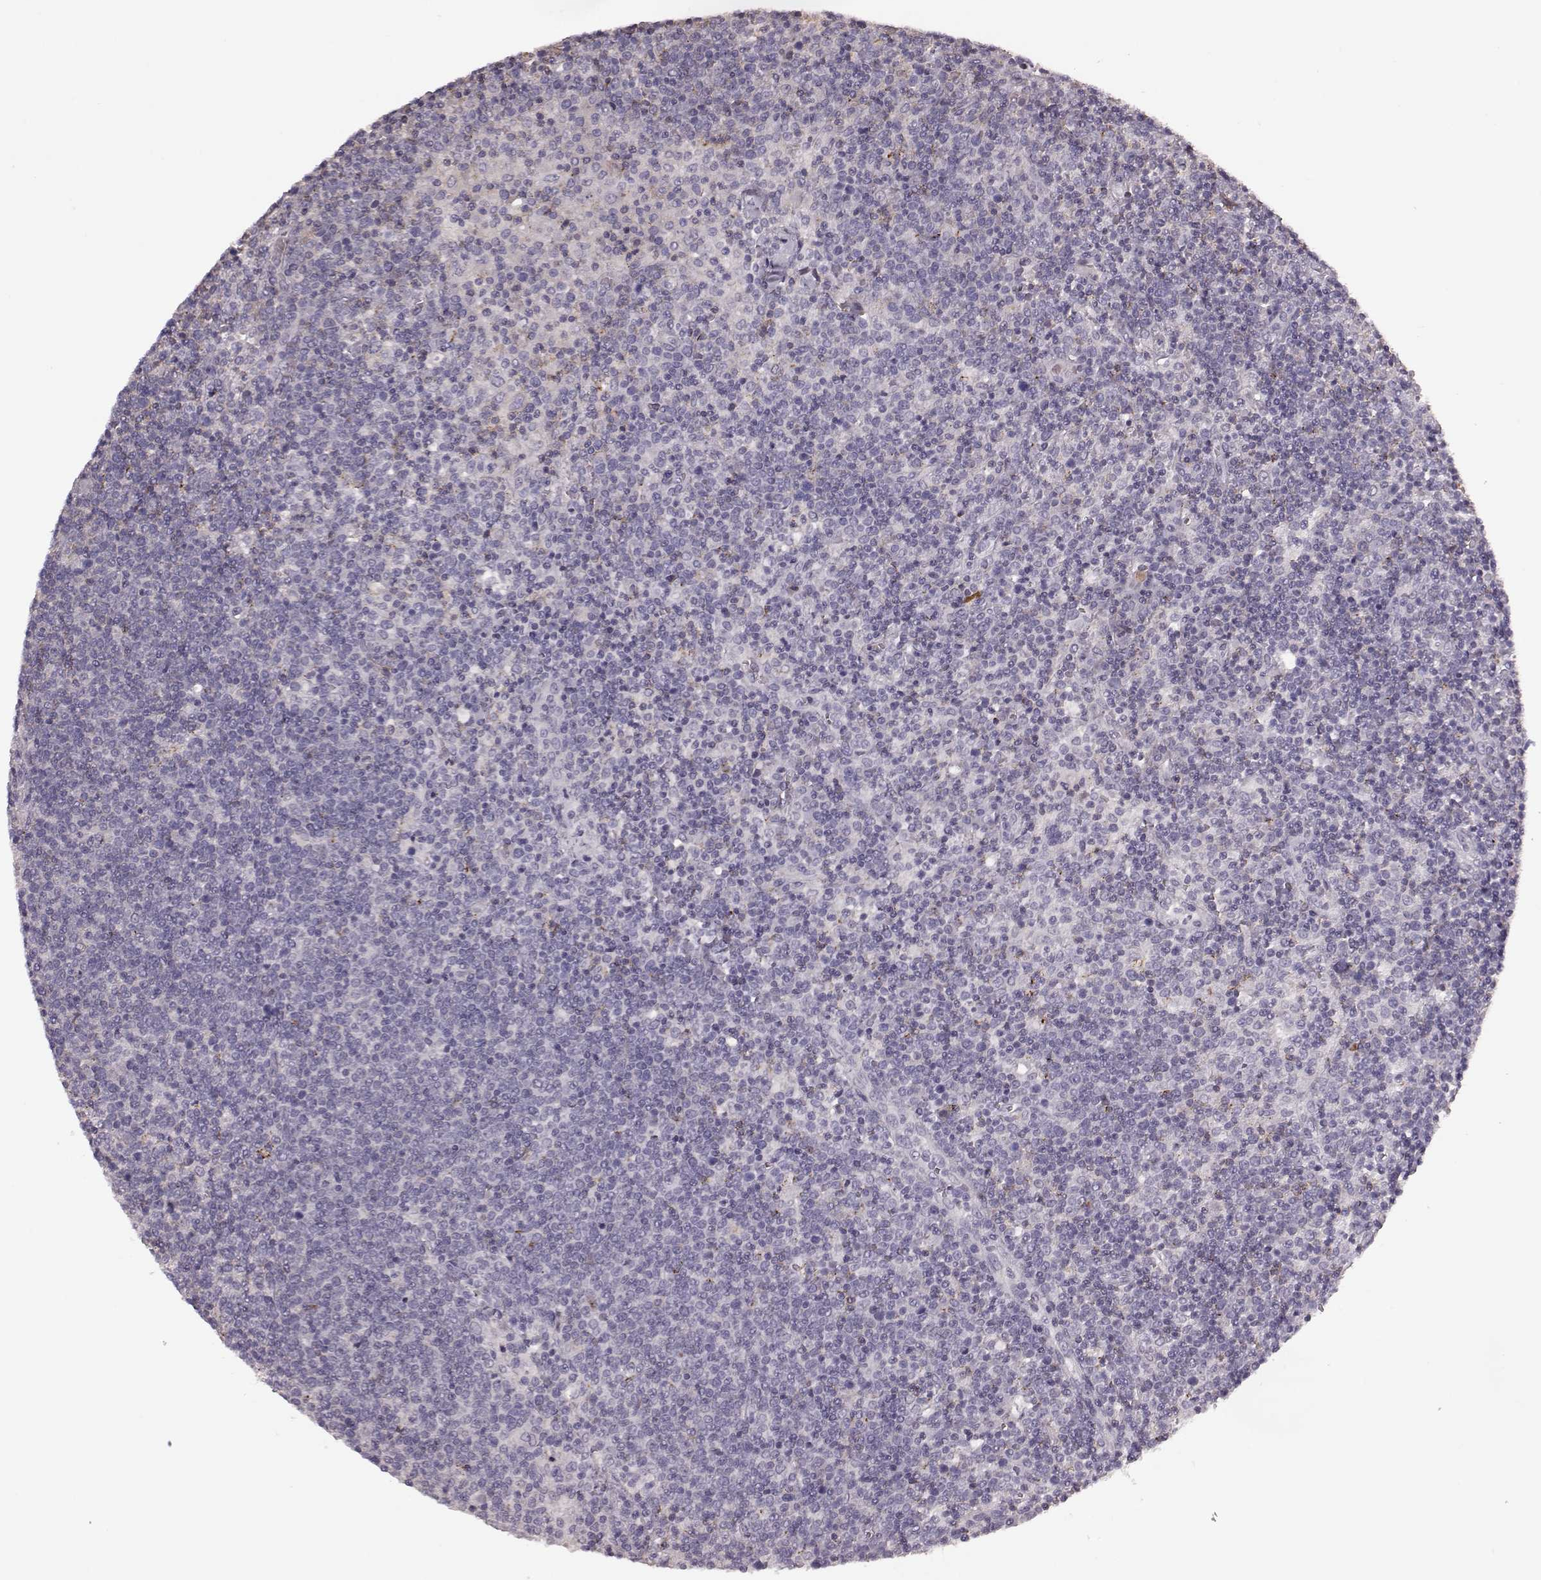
{"staining": {"intensity": "negative", "quantity": "none", "location": "none"}, "tissue": "lymphoma", "cell_type": "Tumor cells", "image_type": "cancer", "snomed": [{"axis": "morphology", "description": "Malignant lymphoma, non-Hodgkin's type, High grade"}, {"axis": "topography", "description": "Lymph node"}], "caption": "This histopathology image is of lymphoma stained with immunohistochemistry to label a protein in brown with the nuclei are counter-stained blue. There is no expression in tumor cells.", "gene": "PDCD1", "patient": {"sex": "male", "age": 61}}